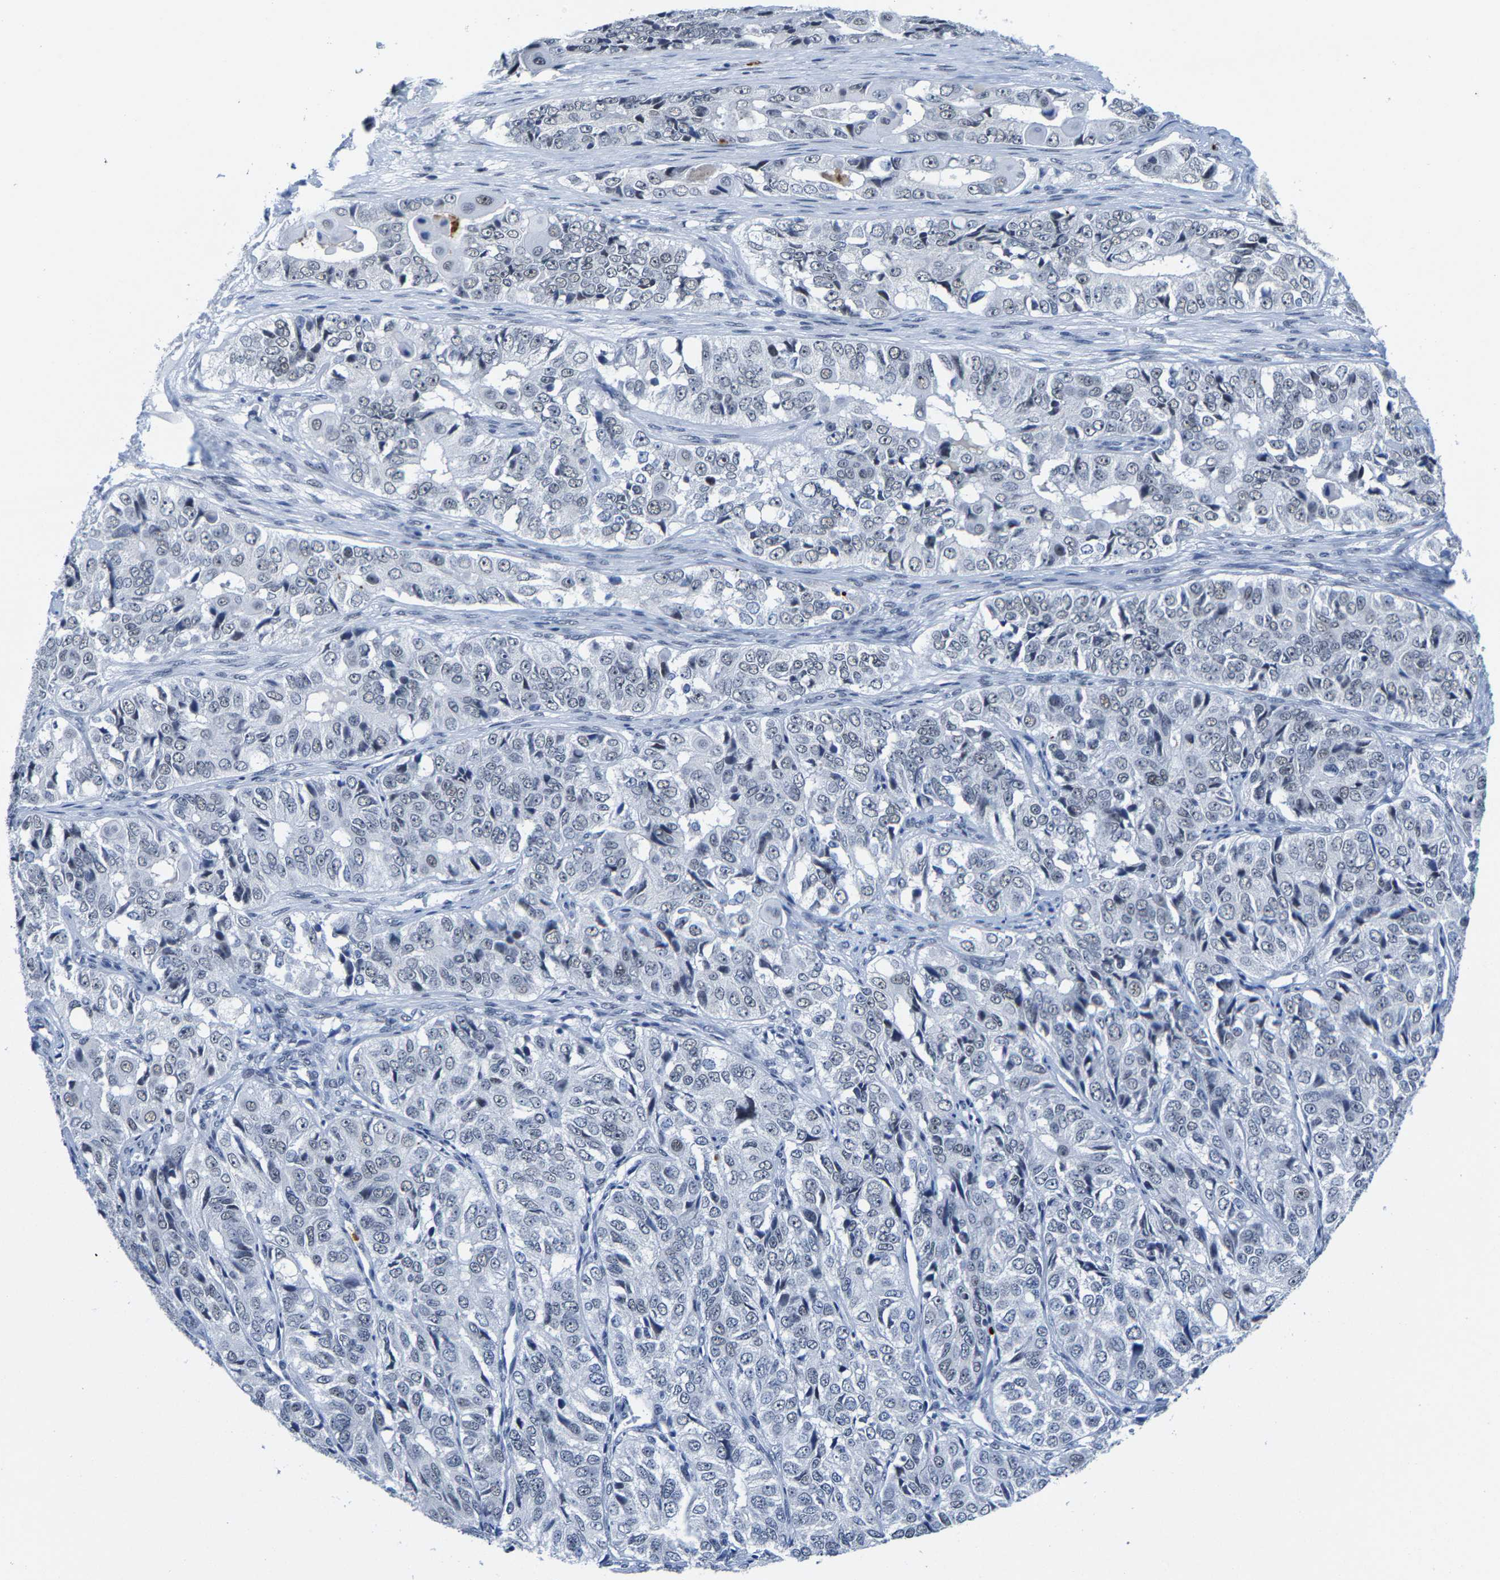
{"staining": {"intensity": "negative", "quantity": "none", "location": "none"}, "tissue": "ovarian cancer", "cell_type": "Tumor cells", "image_type": "cancer", "snomed": [{"axis": "morphology", "description": "Carcinoma, endometroid"}, {"axis": "topography", "description": "Ovary"}], "caption": "Ovarian endometroid carcinoma was stained to show a protein in brown. There is no significant expression in tumor cells.", "gene": "SETD1B", "patient": {"sex": "female", "age": 51}}